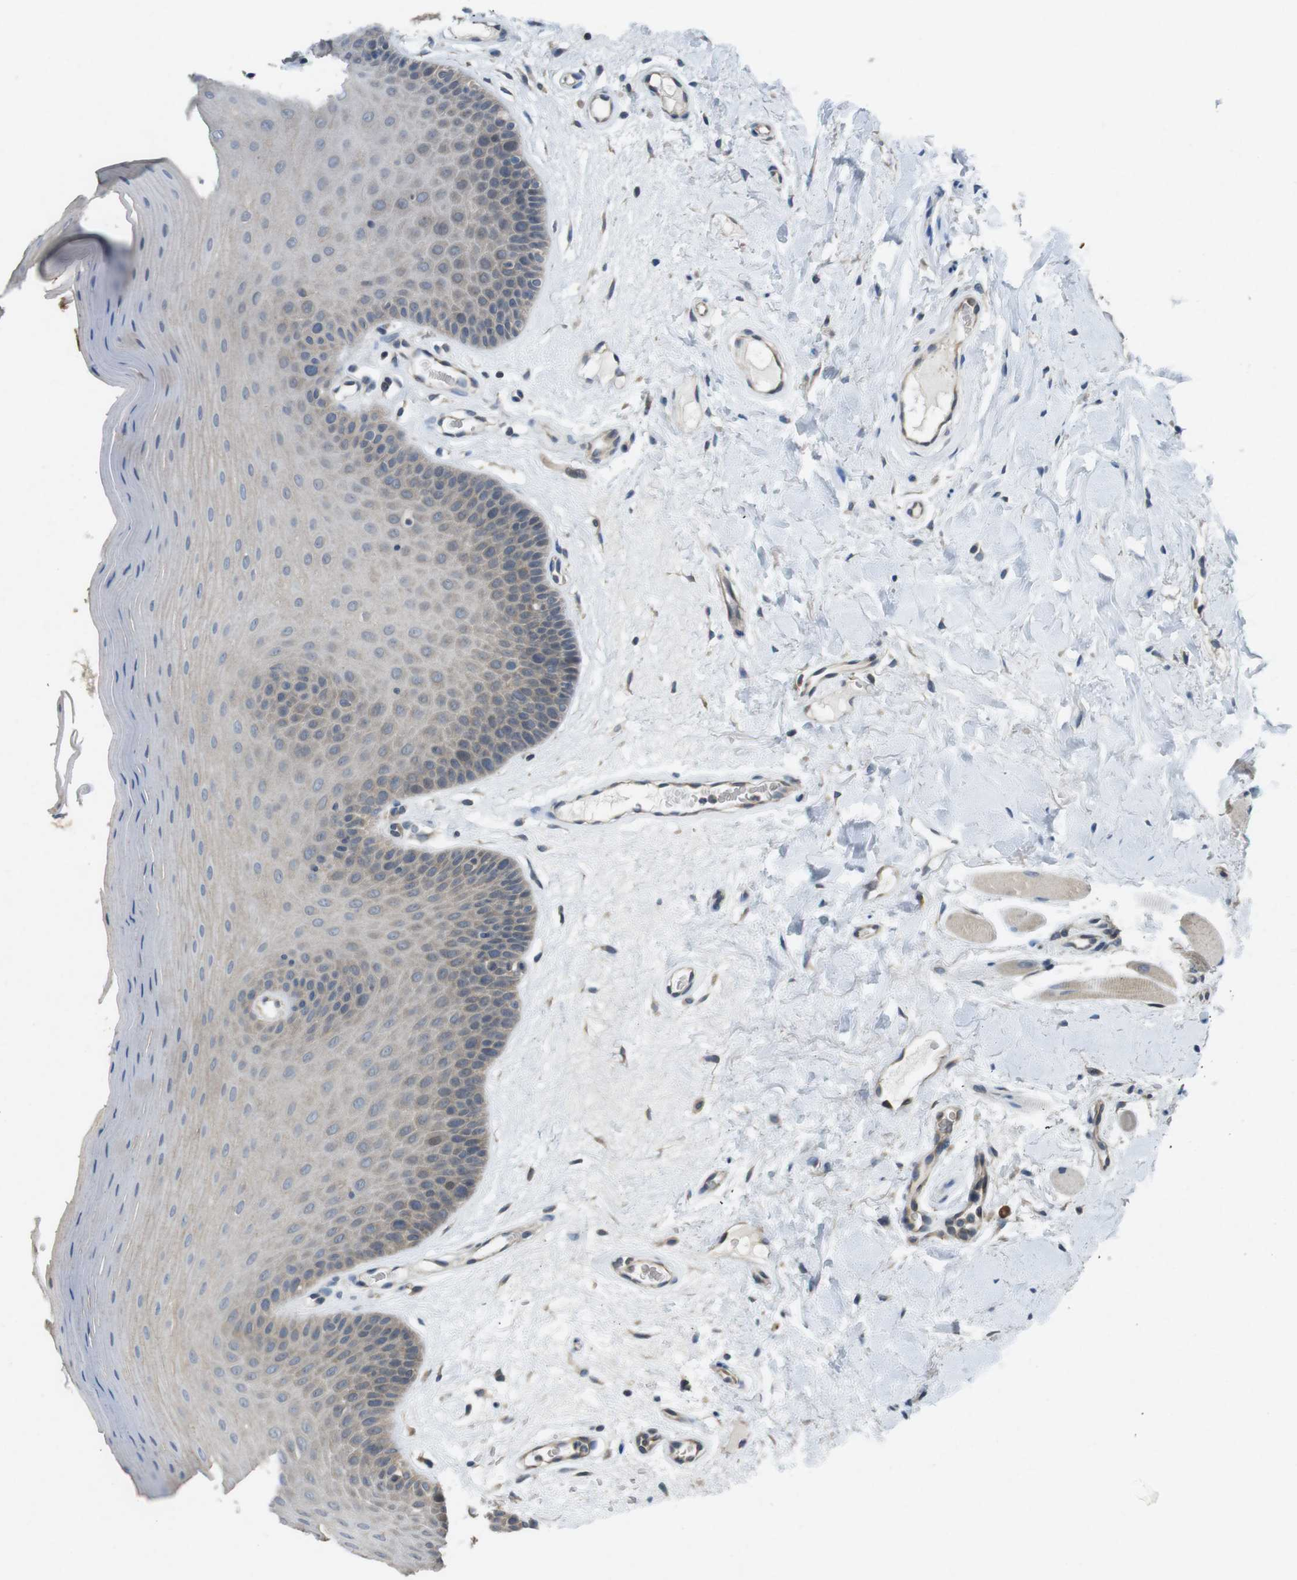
{"staining": {"intensity": "weak", "quantity": "25%-75%", "location": "cytoplasmic/membranous"}, "tissue": "oral mucosa", "cell_type": "Squamous epithelial cells", "image_type": "normal", "snomed": [{"axis": "morphology", "description": "Normal tissue, NOS"}, {"axis": "morphology", "description": "Squamous cell carcinoma, NOS"}, {"axis": "topography", "description": "Skeletal muscle"}, {"axis": "topography", "description": "Adipose tissue"}, {"axis": "topography", "description": "Vascular tissue"}, {"axis": "topography", "description": "Oral tissue"}, {"axis": "topography", "description": "Peripheral nerve tissue"}, {"axis": "topography", "description": "Head-Neck"}], "caption": "Immunohistochemical staining of normal human oral mucosa shows weak cytoplasmic/membranous protein staining in approximately 25%-75% of squamous epithelial cells.", "gene": "SUGT1", "patient": {"sex": "male", "age": 71}}